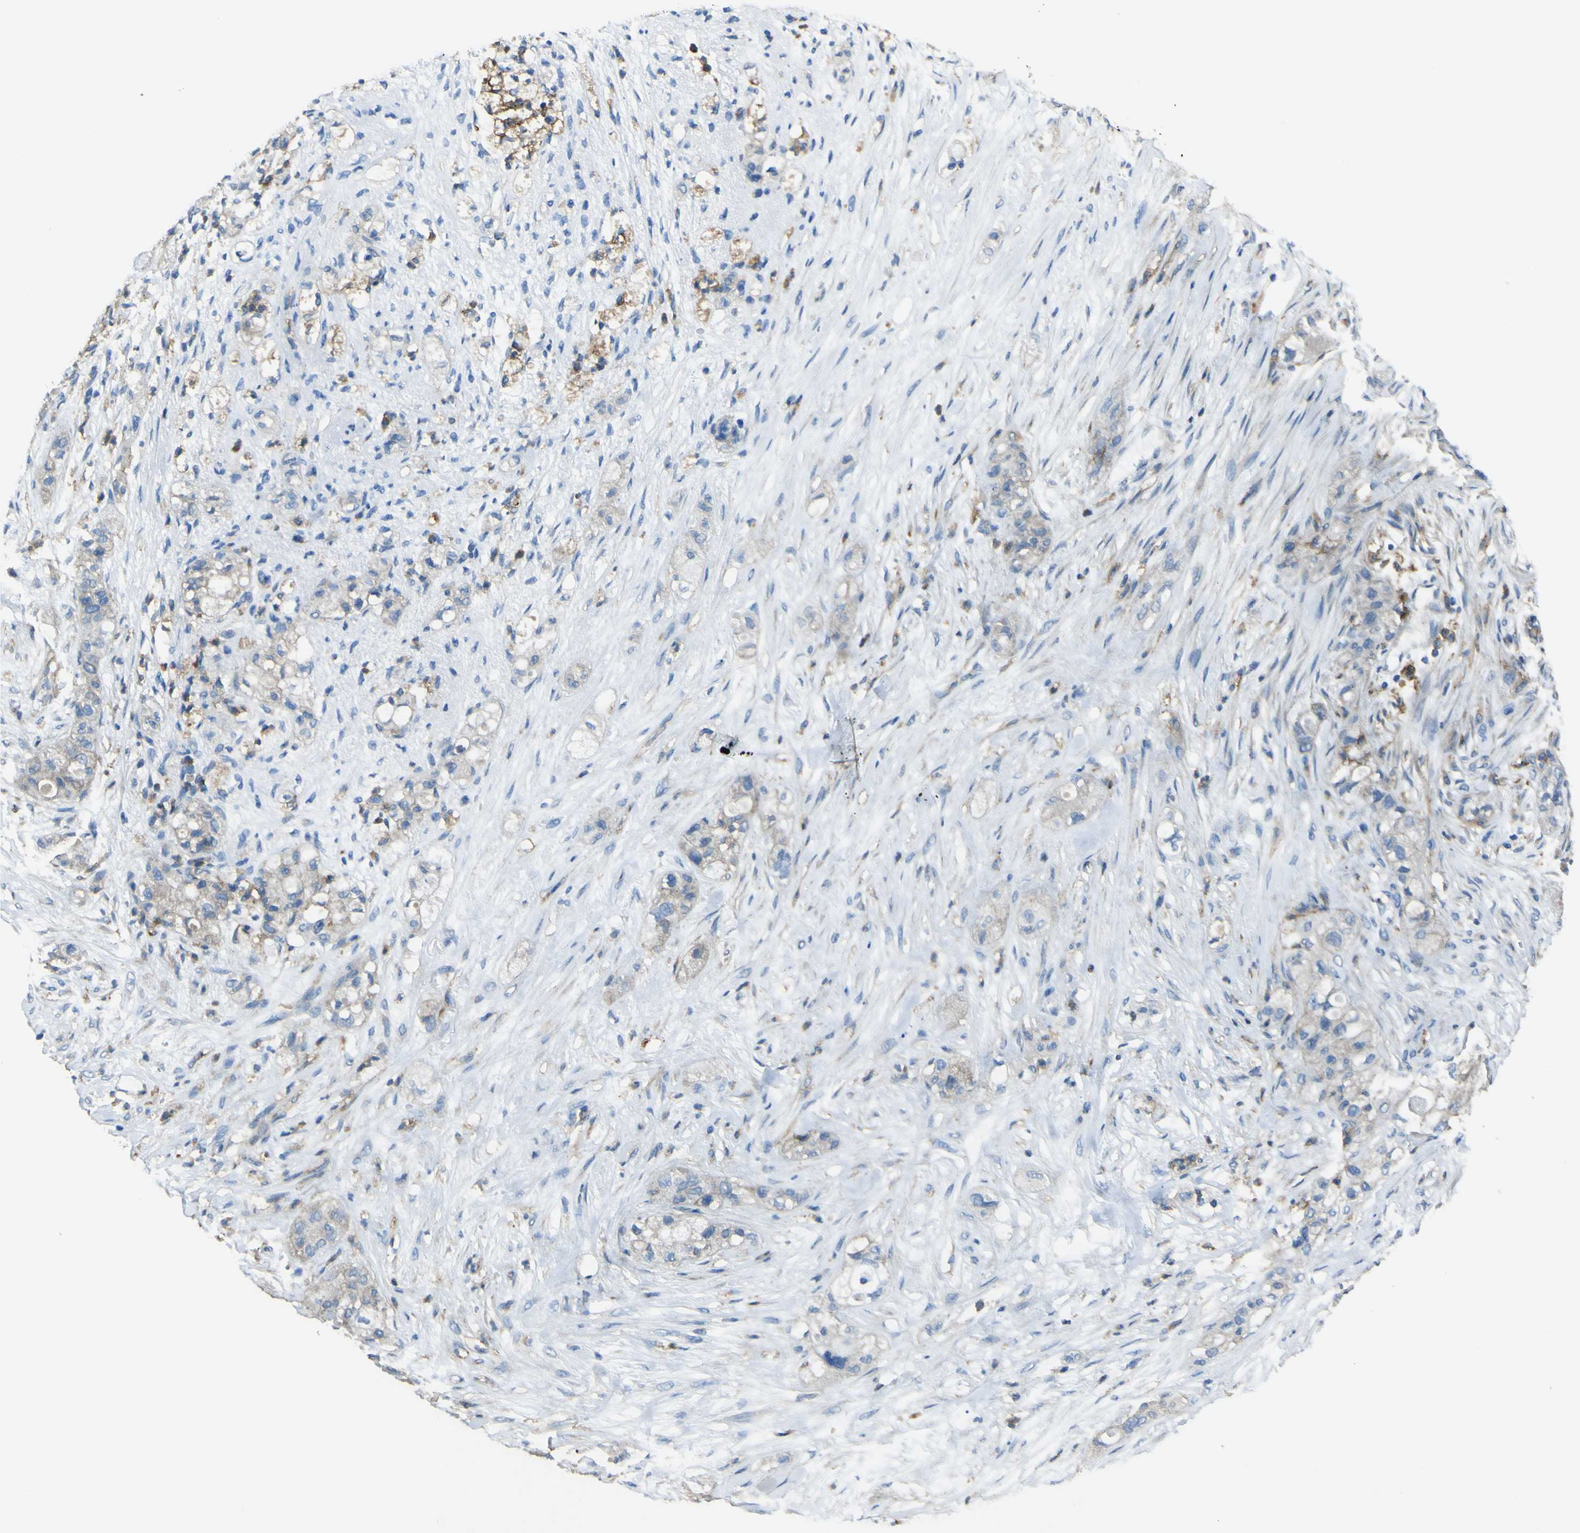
{"staining": {"intensity": "negative", "quantity": "none", "location": "none"}, "tissue": "pancreatic cancer", "cell_type": "Tumor cells", "image_type": "cancer", "snomed": [{"axis": "morphology", "description": "Adenocarcinoma, NOS"}, {"axis": "topography", "description": "Pancreas"}], "caption": "Tumor cells show no significant protein staining in pancreatic cancer. Nuclei are stained in blue.", "gene": "LAIR1", "patient": {"sex": "female", "age": 78}}